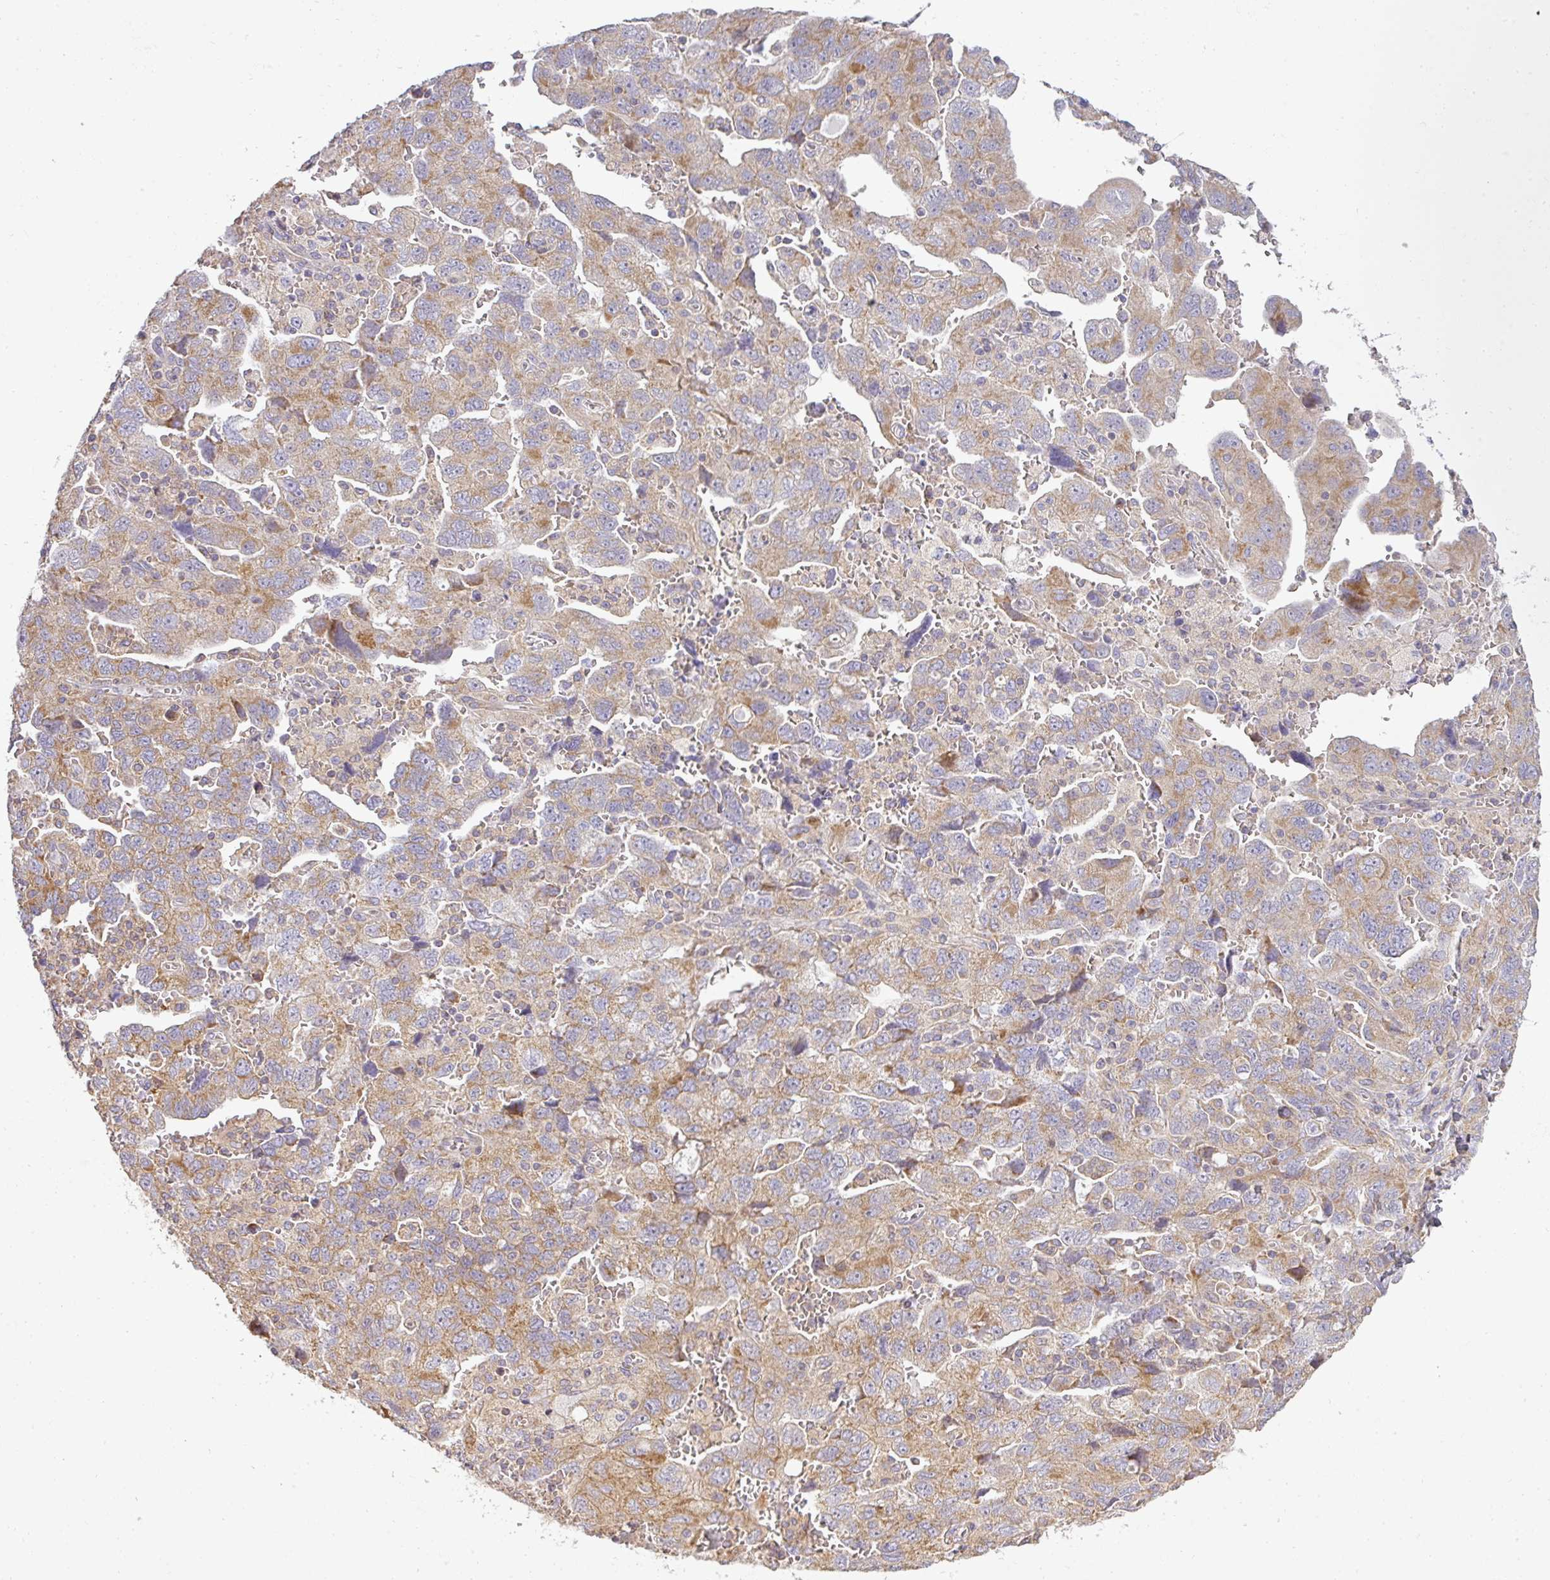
{"staining": {"intensity": "moderate", "quantity": ">75%", "location": "cytoplasmic/membranous"}, "tissue": "ovarian cancer", "cell_type": "Tumor cells", "image_type": "cancer", "snomed": [{"axis": "morphology", "description": "Carcinoma, NOS"}, {"axis": "morphology", "description": "Cystadenocarcinoma, serous, NOS"}, {"axis": "topography", "description": "Ovary"}], "caption": "Immunohistochemistry micrograph of human ovarian cancer (serous cystadenocarcinoma) stained for a protein (brown), which reveals medium levels of moderate cytoplasmic/membranous positivity in approximately >75% of tumor cells.", "gene": "ZNF211", "patient": {"sex": "female", "age": 69}}